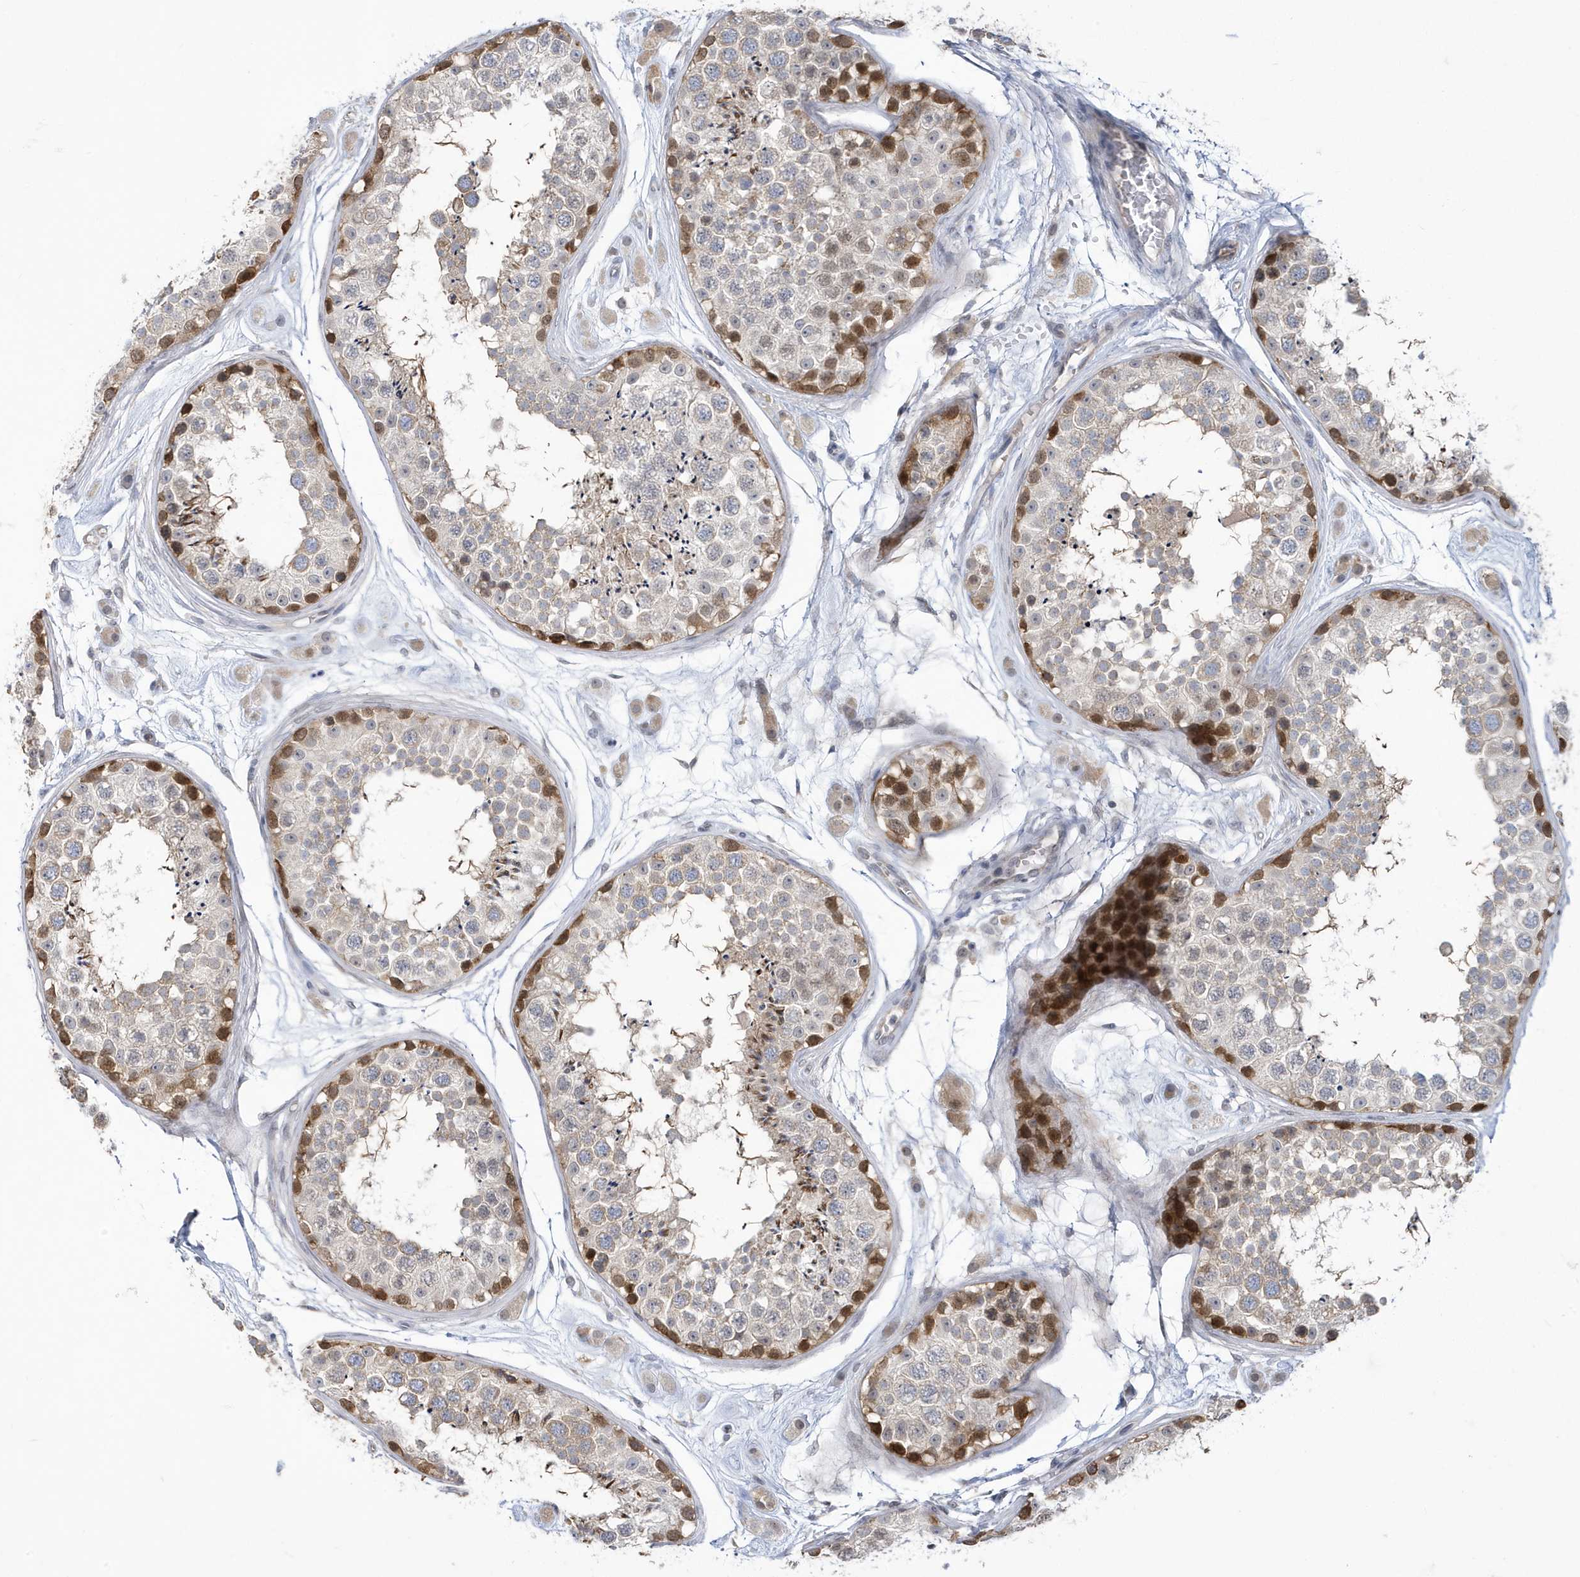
{"staining": {"intensity": "strong", "quantity": "<25%", "location": "cytoplasmic/membranous,nuclear"}, "tissue": "testis", "cell_type": "Cells in seminiferous ducts", "image_type": "normal", "snomed": [{"axis": "morphology", "description": "Normal tissue, NOS"}, {"axis": "topography", "description": "Testis"}], "caption": "Immunohistochemistry (DAB (3,3'-diaminobenzidine)) staining of normal human testis exhibits strong cytoplasmic/membranous,nuclear protein positivity in about <25% of cells in seminiferous ducts.", "gene": "ZNF654", "patient": {"sex": "male", "age": 25}}